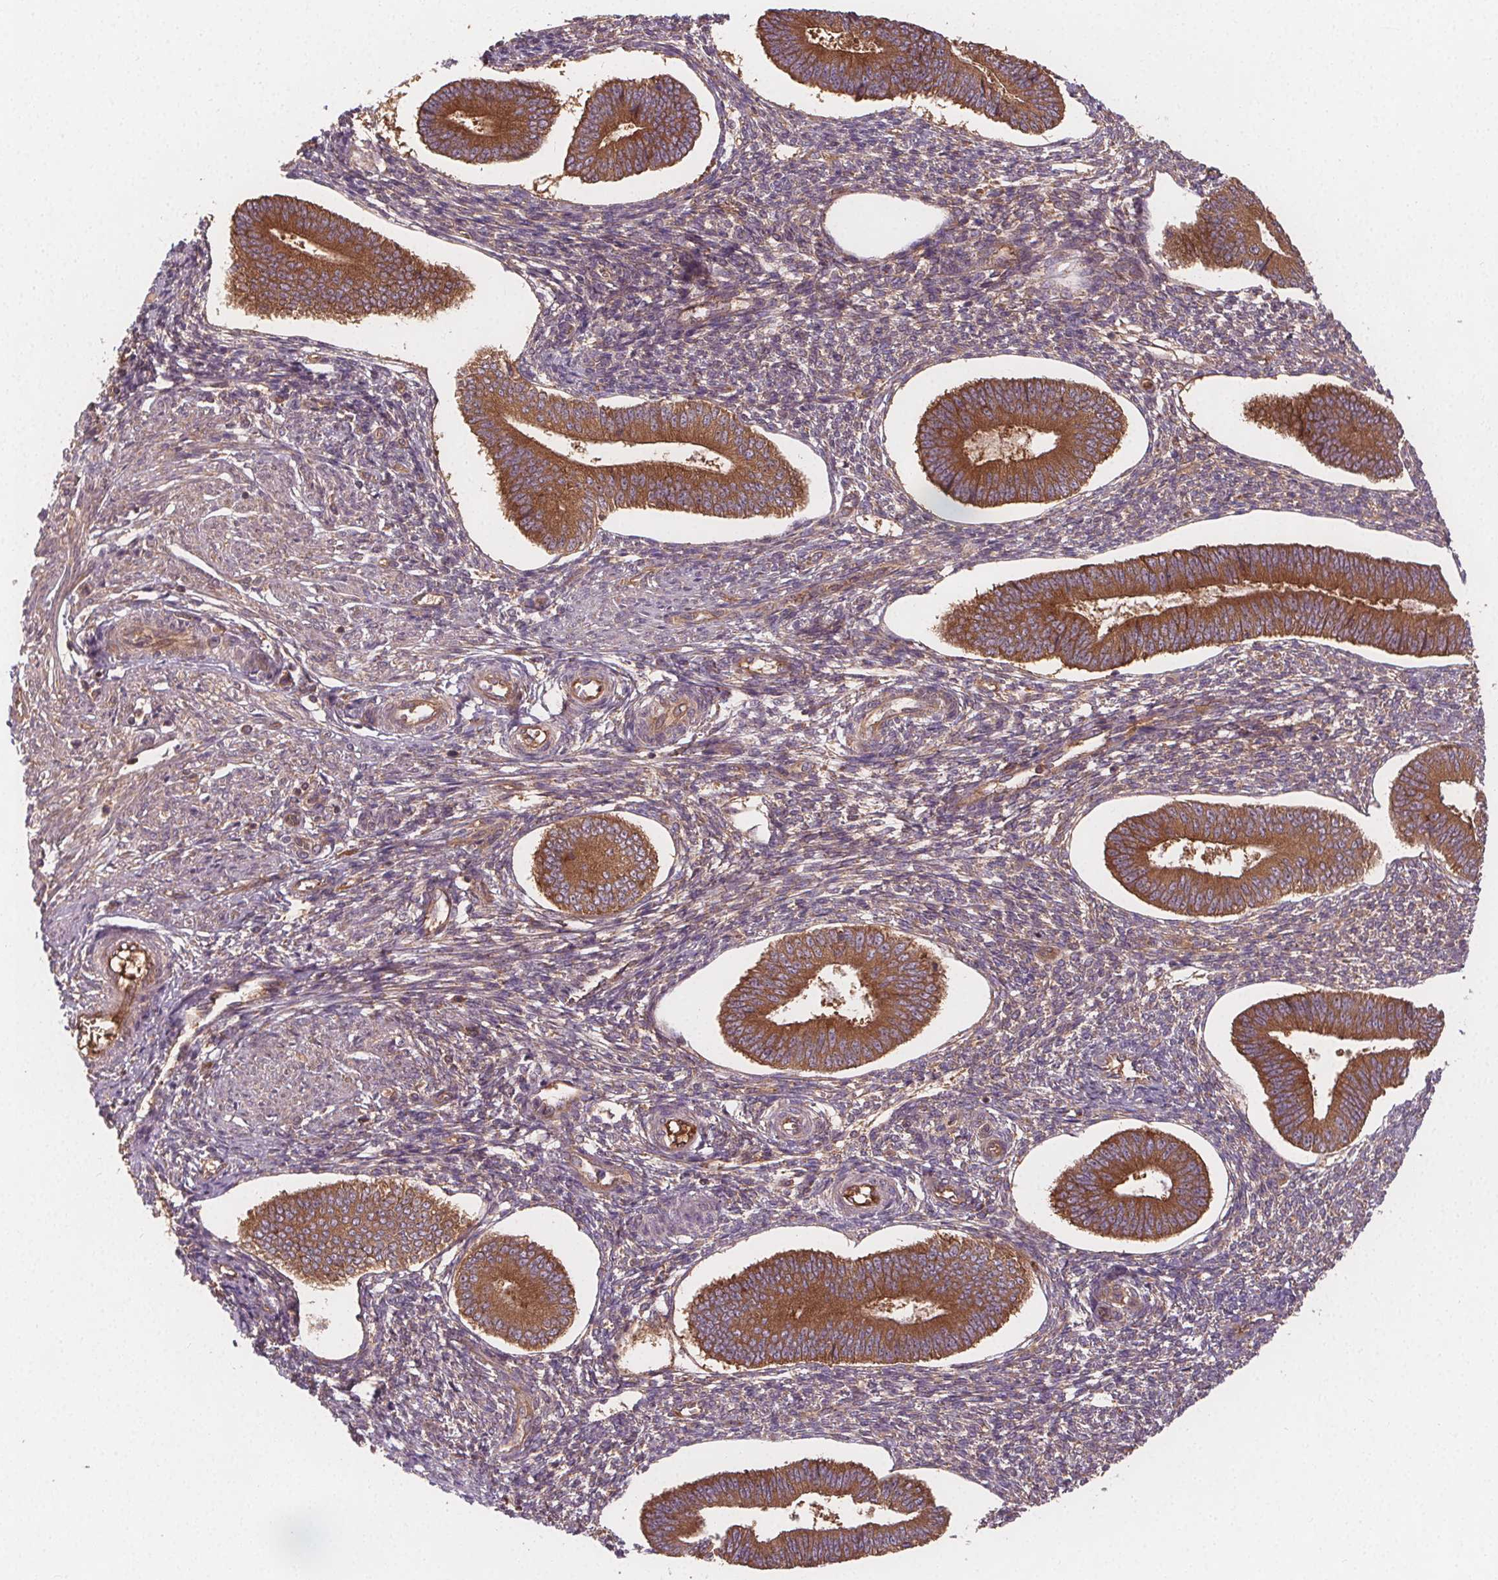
{"staining": {"intensity": "weak", "quantity": "25%-75%", "location": "cytoplasmic/membranous"}, "tissue": "endometrium", "cell_type": "Cells in endometrial stroma", "image_type": "normal", "snomed": [{"axis": "morphology", "description": "Normal tissue, NOS"}, {"axis": "topography", "description": "Endometrium"}], "caption": "A brown stain shows weak cytoplasmic/membranous positivity of a protein in cells in endometrial stroma of unremarkable human endometrium. (Stains: DAB in brown, nuclei in blue, Microscopy: brightfield microscopy at high magnification).", "gene": "EIF3D", "patient": {"sex": "female", "age": 42}}